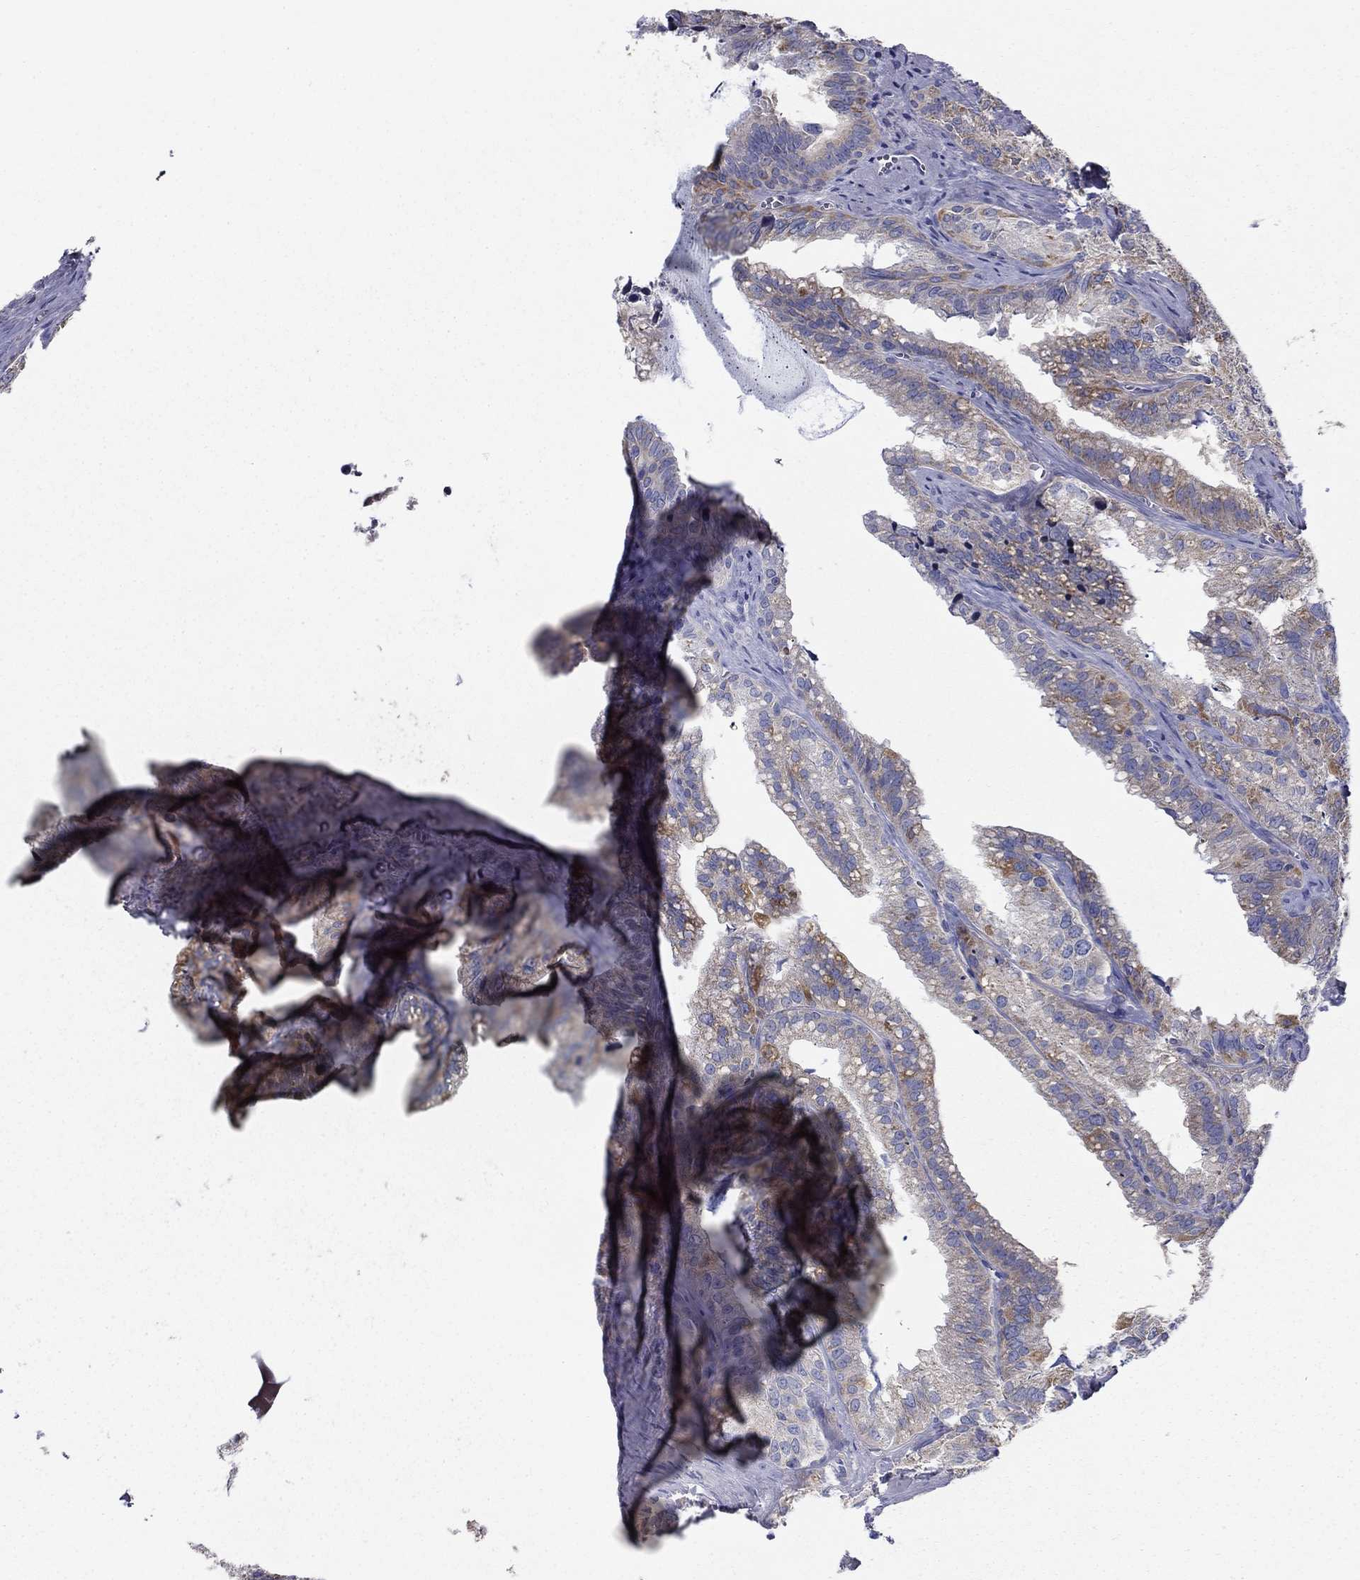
{"staining": {"intensity": "moderate", "quantity": "<25%", "location": "cytoplasmic/membranous"}, "tissue": "seminal vesicle", "cell_type": "Glandular cells", "image_type": "normal", "snomed": [{"axis": "morphology", "description": "Normal tissue, NOS"}, {"axis": "topography", "description": "Seminal veicle"}], "caption": "Protein staining of benign seminal vesicle exhibits moderate cytoplasmic/membranous positivity in approximately <25% of glandular cells.", "gene": "NME5", "patient": {"sex": "male", "age": 57}}